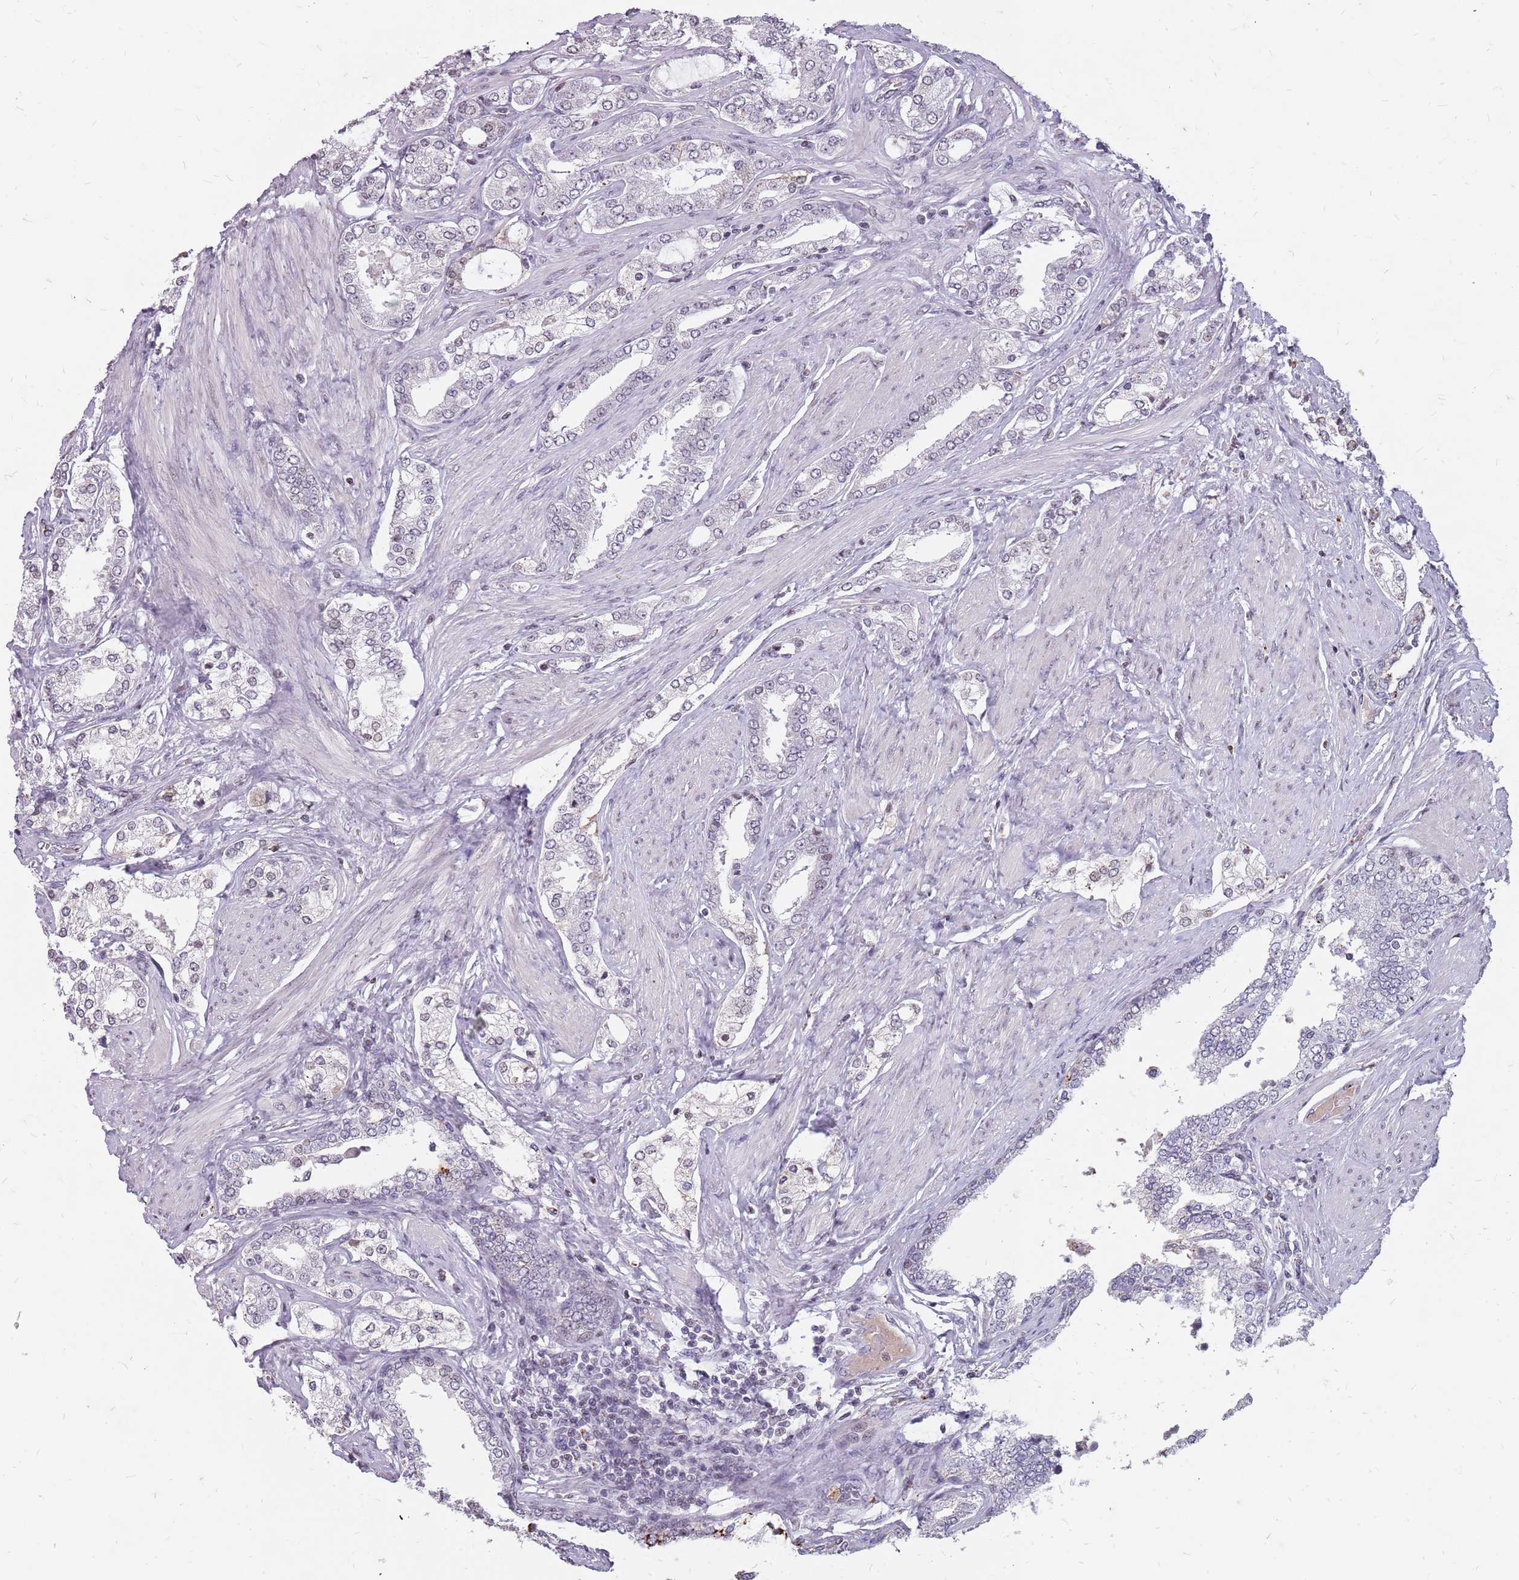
{"staining": {"intensity": "negative", "quantity": "none", "location": "none"}, "tissue": "prostate cancer", "cell_type": "Tumor cells", "image_type": "cancer", "snomed": [{"axis": "morphology", "description": "Adenocarcinoma, High grade"}, {"axis": "topography", "description": "Prostate"}], "caption": "Immunohistochemistry (IHC) histopathology image of human high-grade adenocarcinoma (prostate) stained for a protein (brown), which displays no positivity in tumor cells.", "gene": "NEK6", "patient": {"sex": "male", "age": 71}}